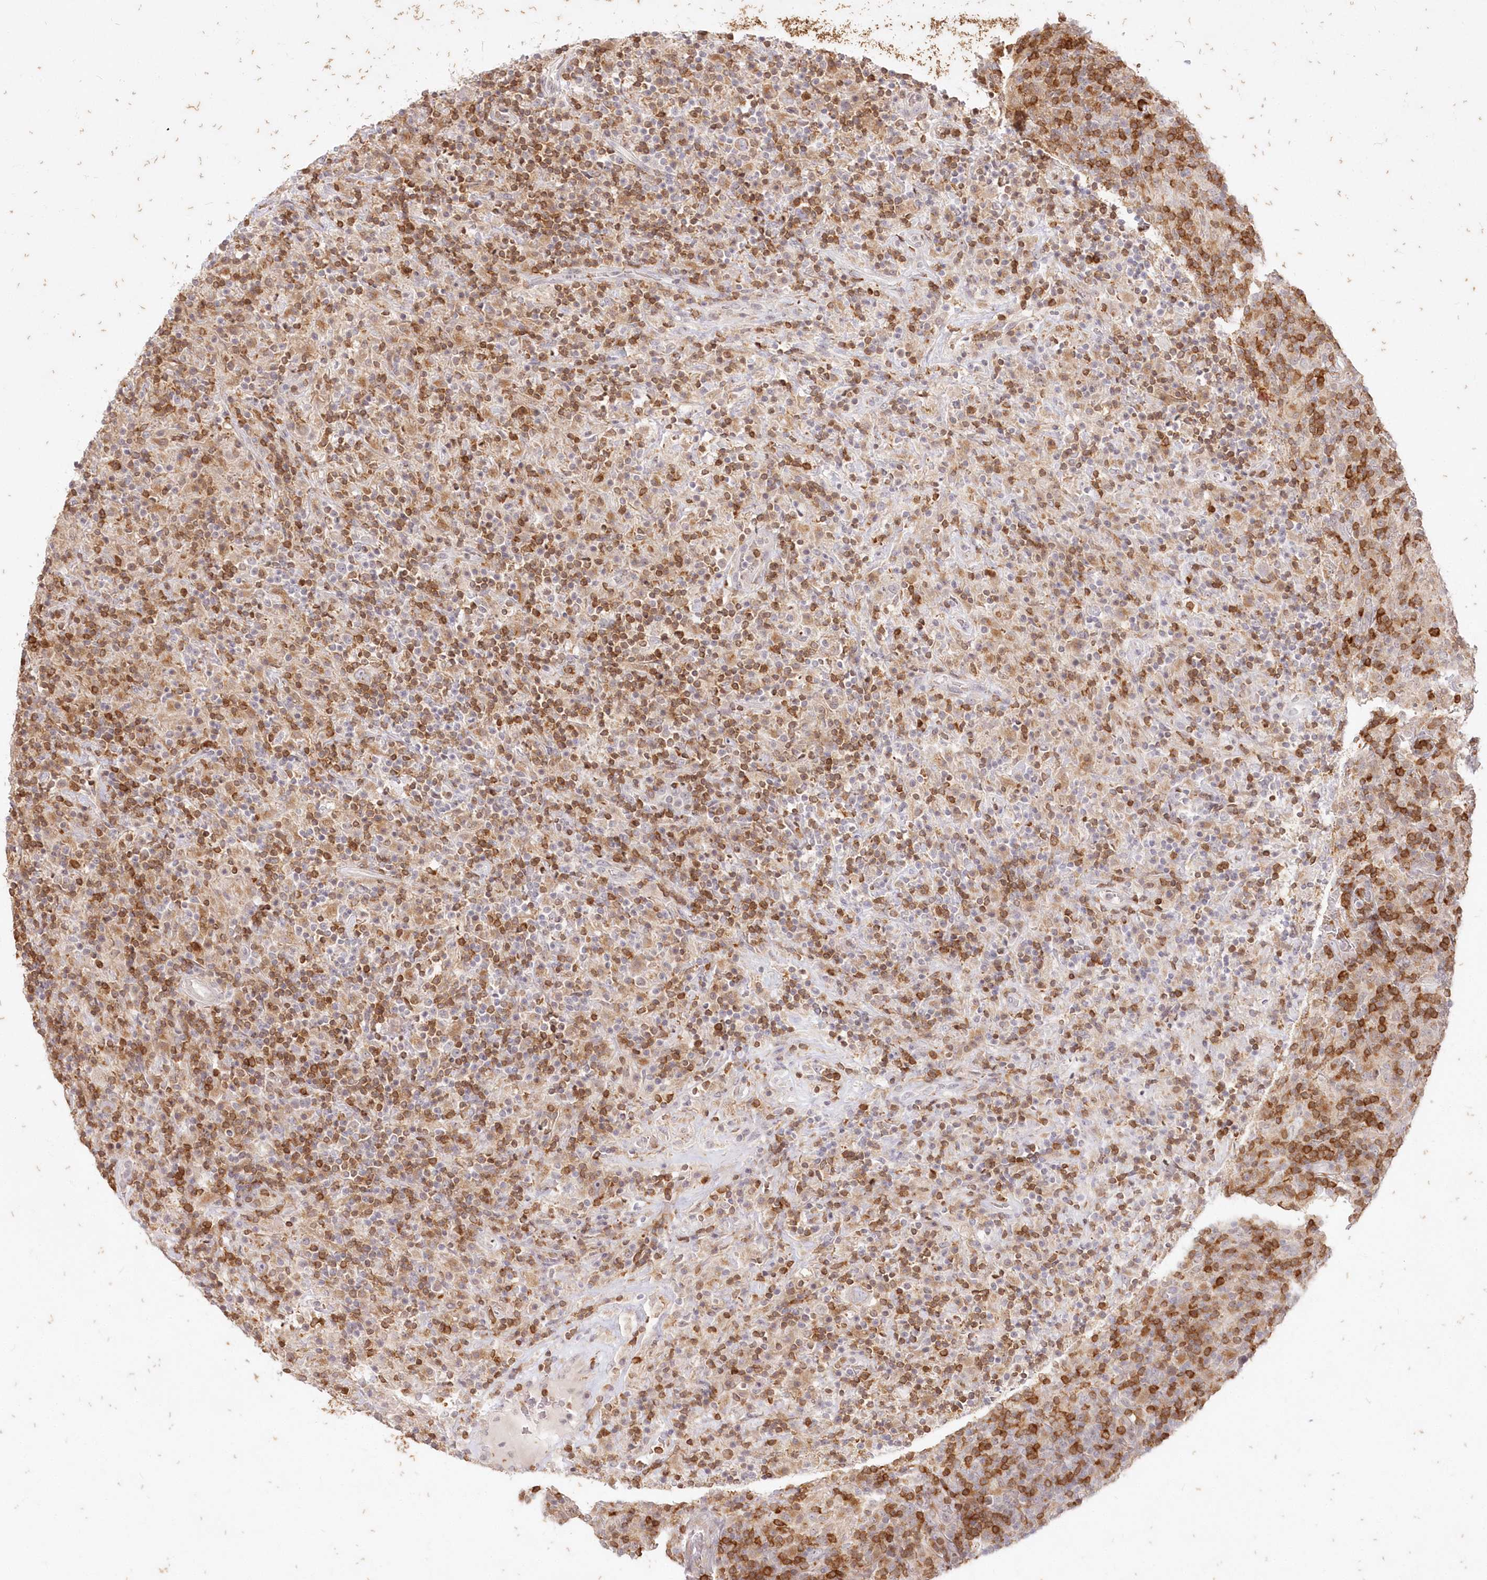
{"staining": {"intensity": "negative", "quantity": "none", "location": "none"}, "tissue": "lymphoma", "cell_type": "Tumor cells", "image_type": "cancer", "snomed": [{"axis": "morphology", "description": "Hodgkin's disease, NOS"}, {"axis": "topography", "description": "Lymph node"}], "caption": "Tumor cells show no significant expression in lymphoma. Nuclei are stained in blue.", "gene": "MTMR3", "patient": {"sex": "male", "age": 70}}